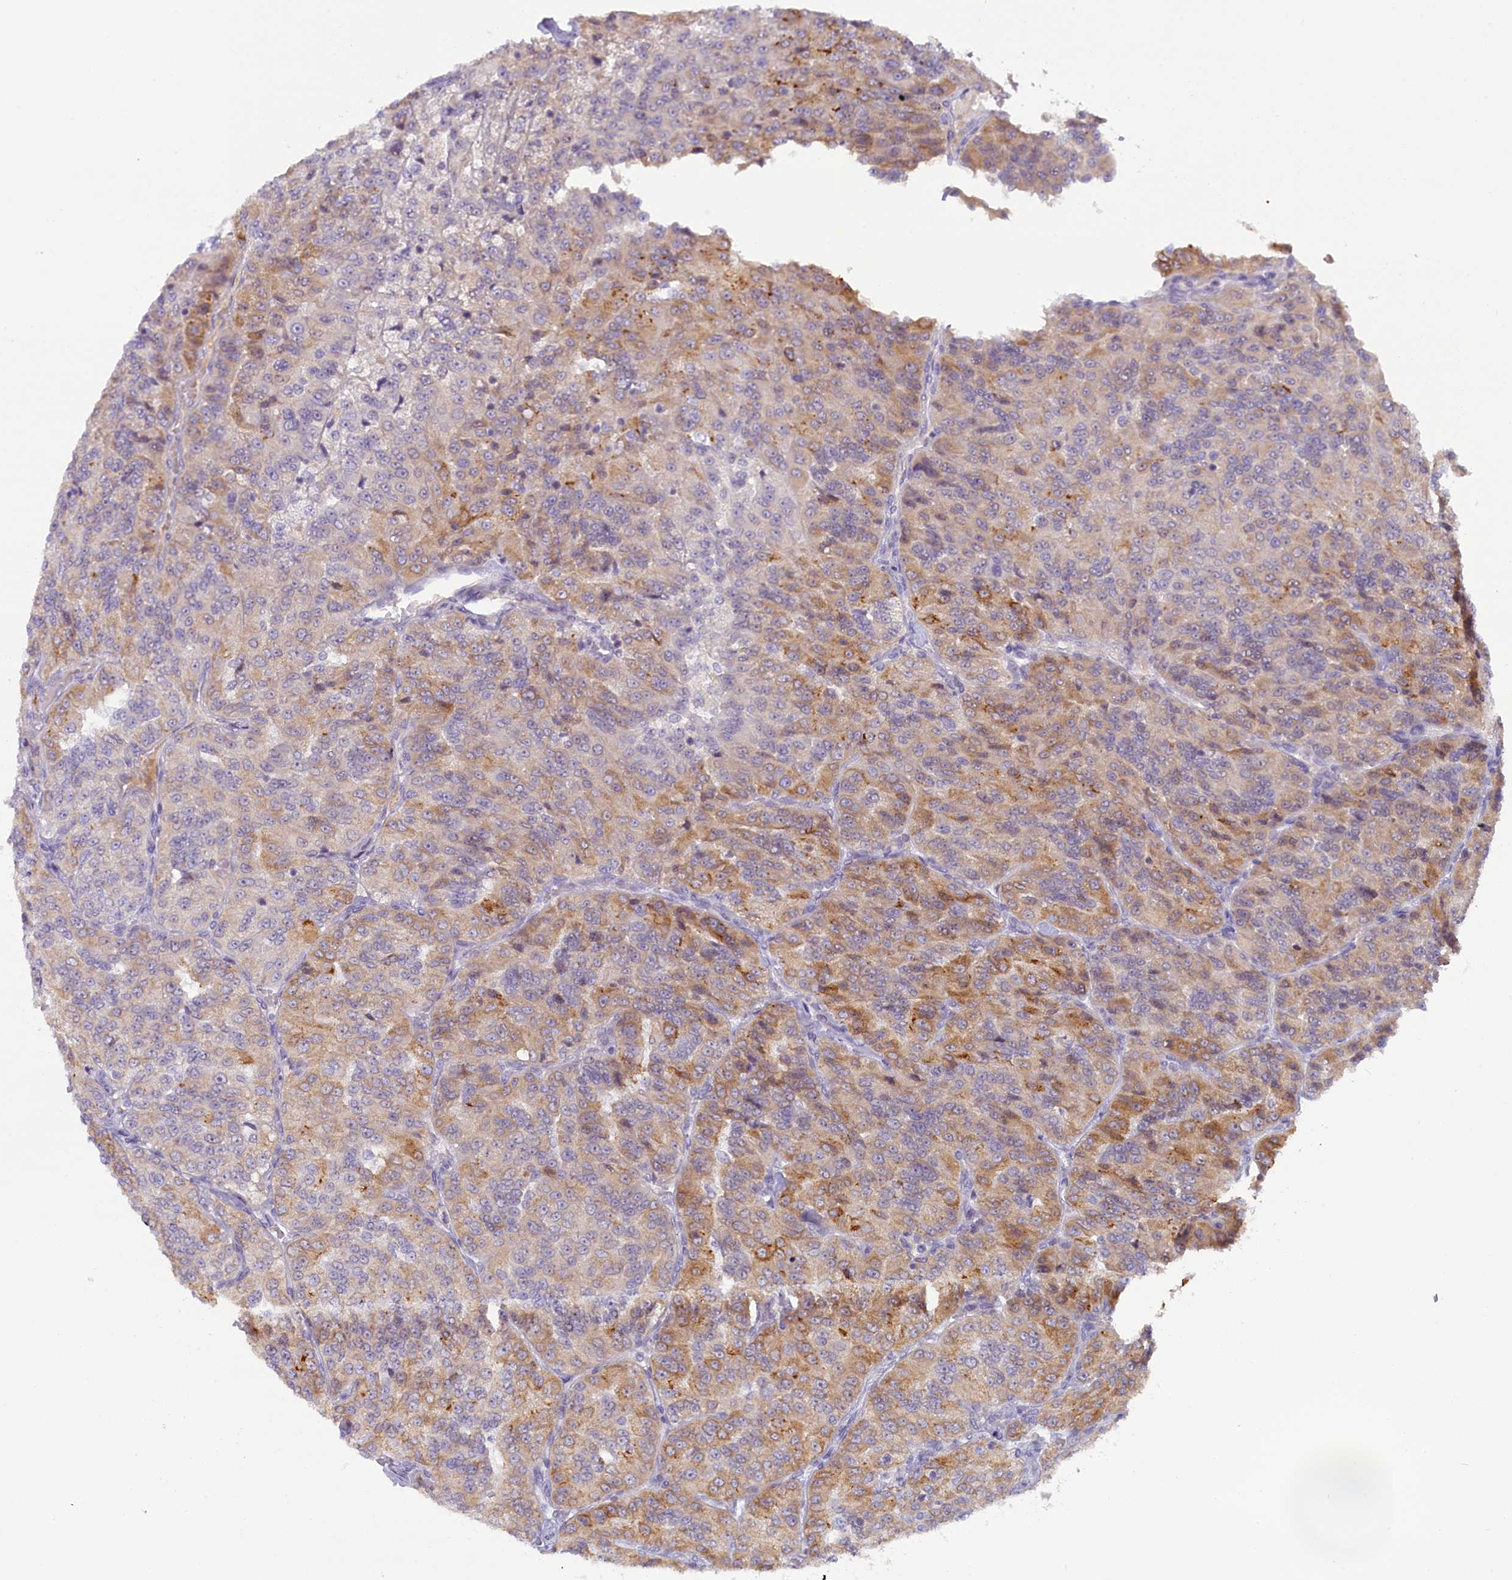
{"staining": {"intensity": "moderate", "quantity": "25%-75%", "location": "cytoplasmic/membranous"}, "tissue": "renal cancer", "cell_type": "Tumor cells", "image_type": "cancer", "snomed": [{"axis": "morphology", "description": "Adenocarcinoma, NOS"}, {"axis": "topography", "description": "Kidney"}], "caption": "Immunohistochemistry of renal cancer (adenocarcinoma) demonstrates medium levels of moderate cytoplasmic/membranous staining in approximately 25%-75% of tumor cells.", "gene": "CRAMP1", "patient": {"sex": "female", "age": 63}}